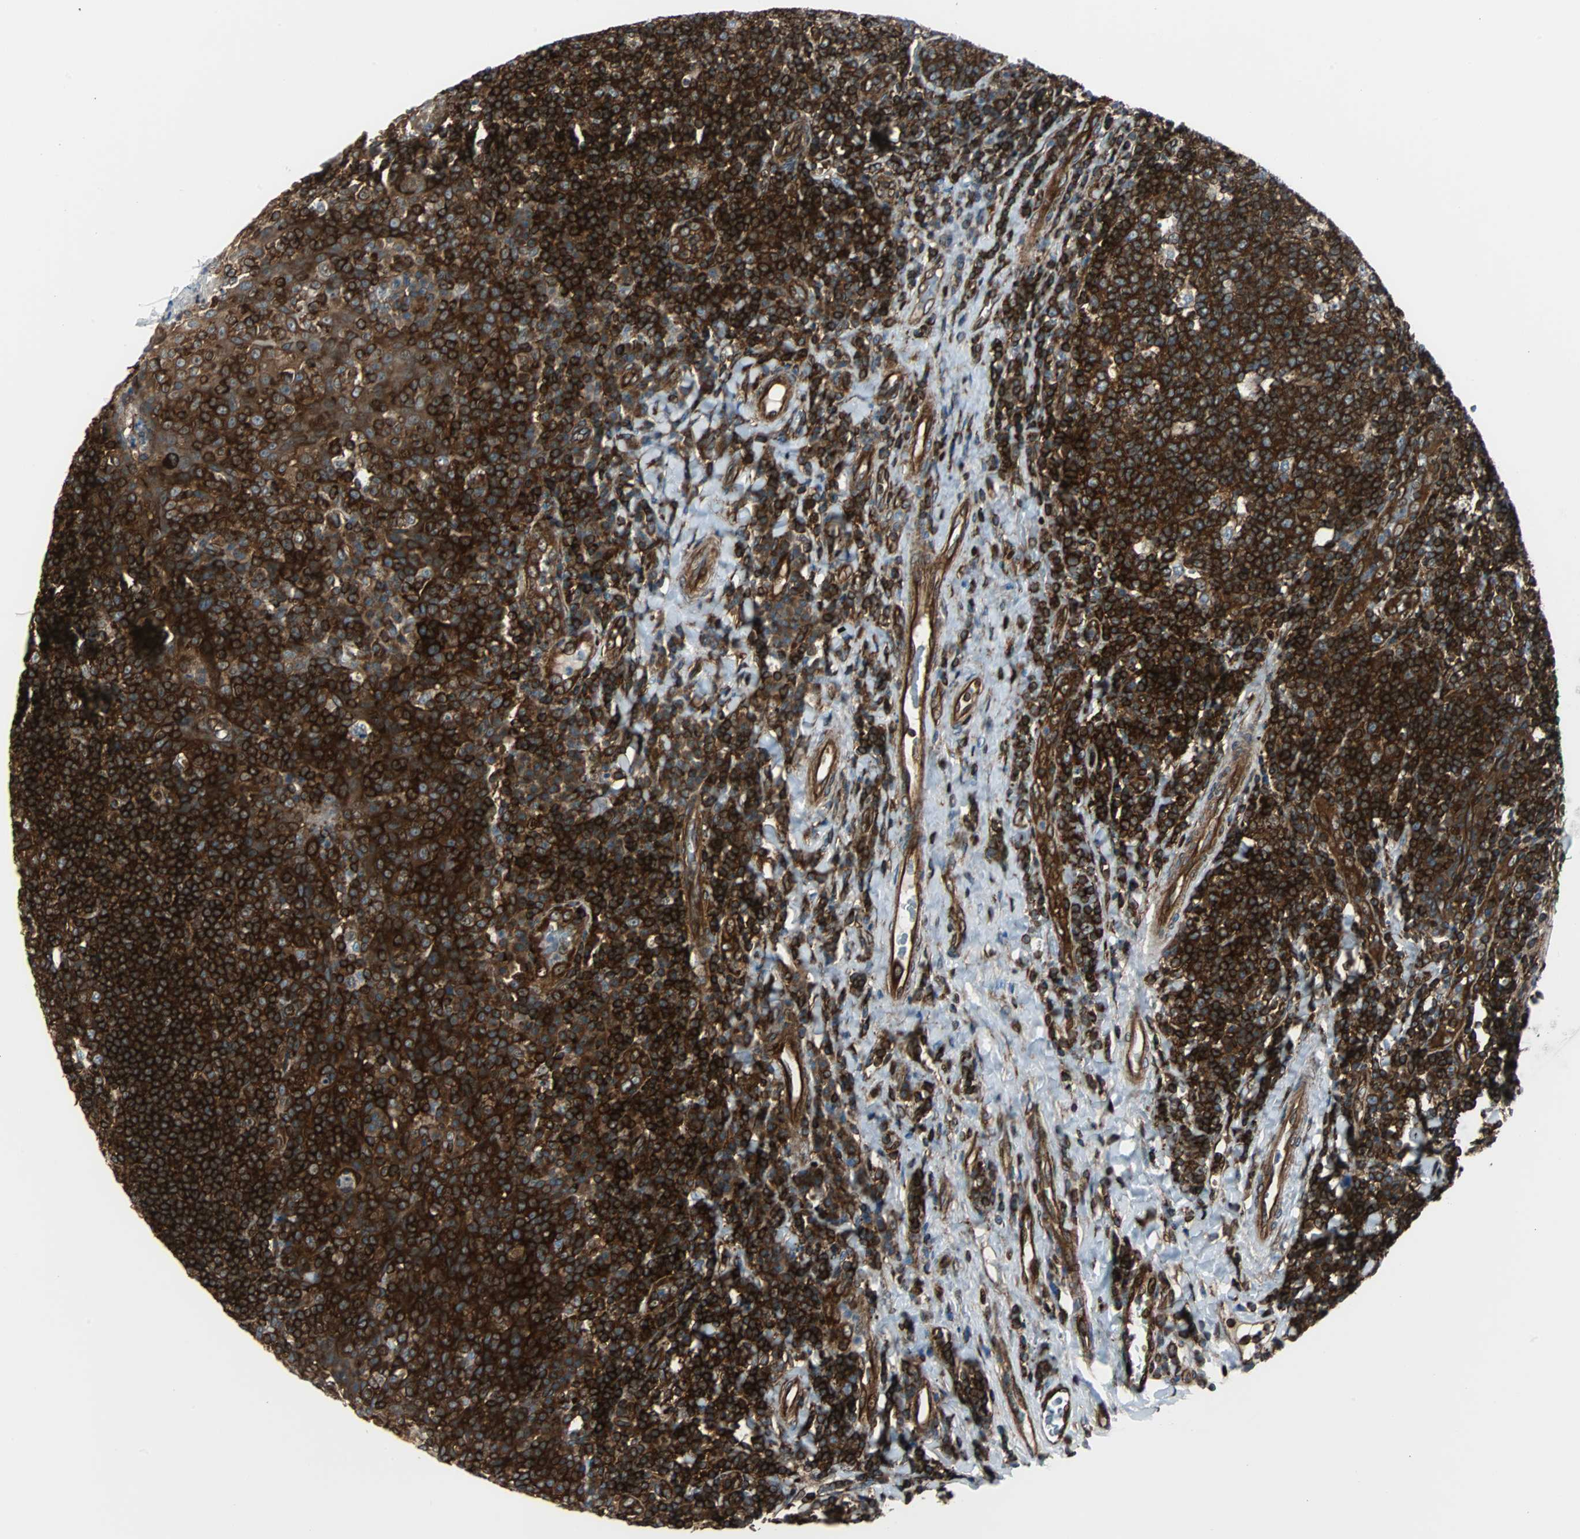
{"staining": {"intensity": "strong", "quantity": ">75%", "location": "cytoplasmic/membranous"}, "tissue": "tonsil", "cell_type": "Germinal center cells", "image_type": "normal", "snomed": [{"axis": "morphology", "description": "Normal tissue, NOS"}, {"axis": "topography", "description": "Tonsil"}], "caption": "A histopathology image showing strong cytoplasmic/membranous positivity in about >75% of germinal center cells in benign tonsil, as visualized by brown immunohistochemical staining.", "gene": "RELA", "patient": {"sex": "male", "age": 17}}